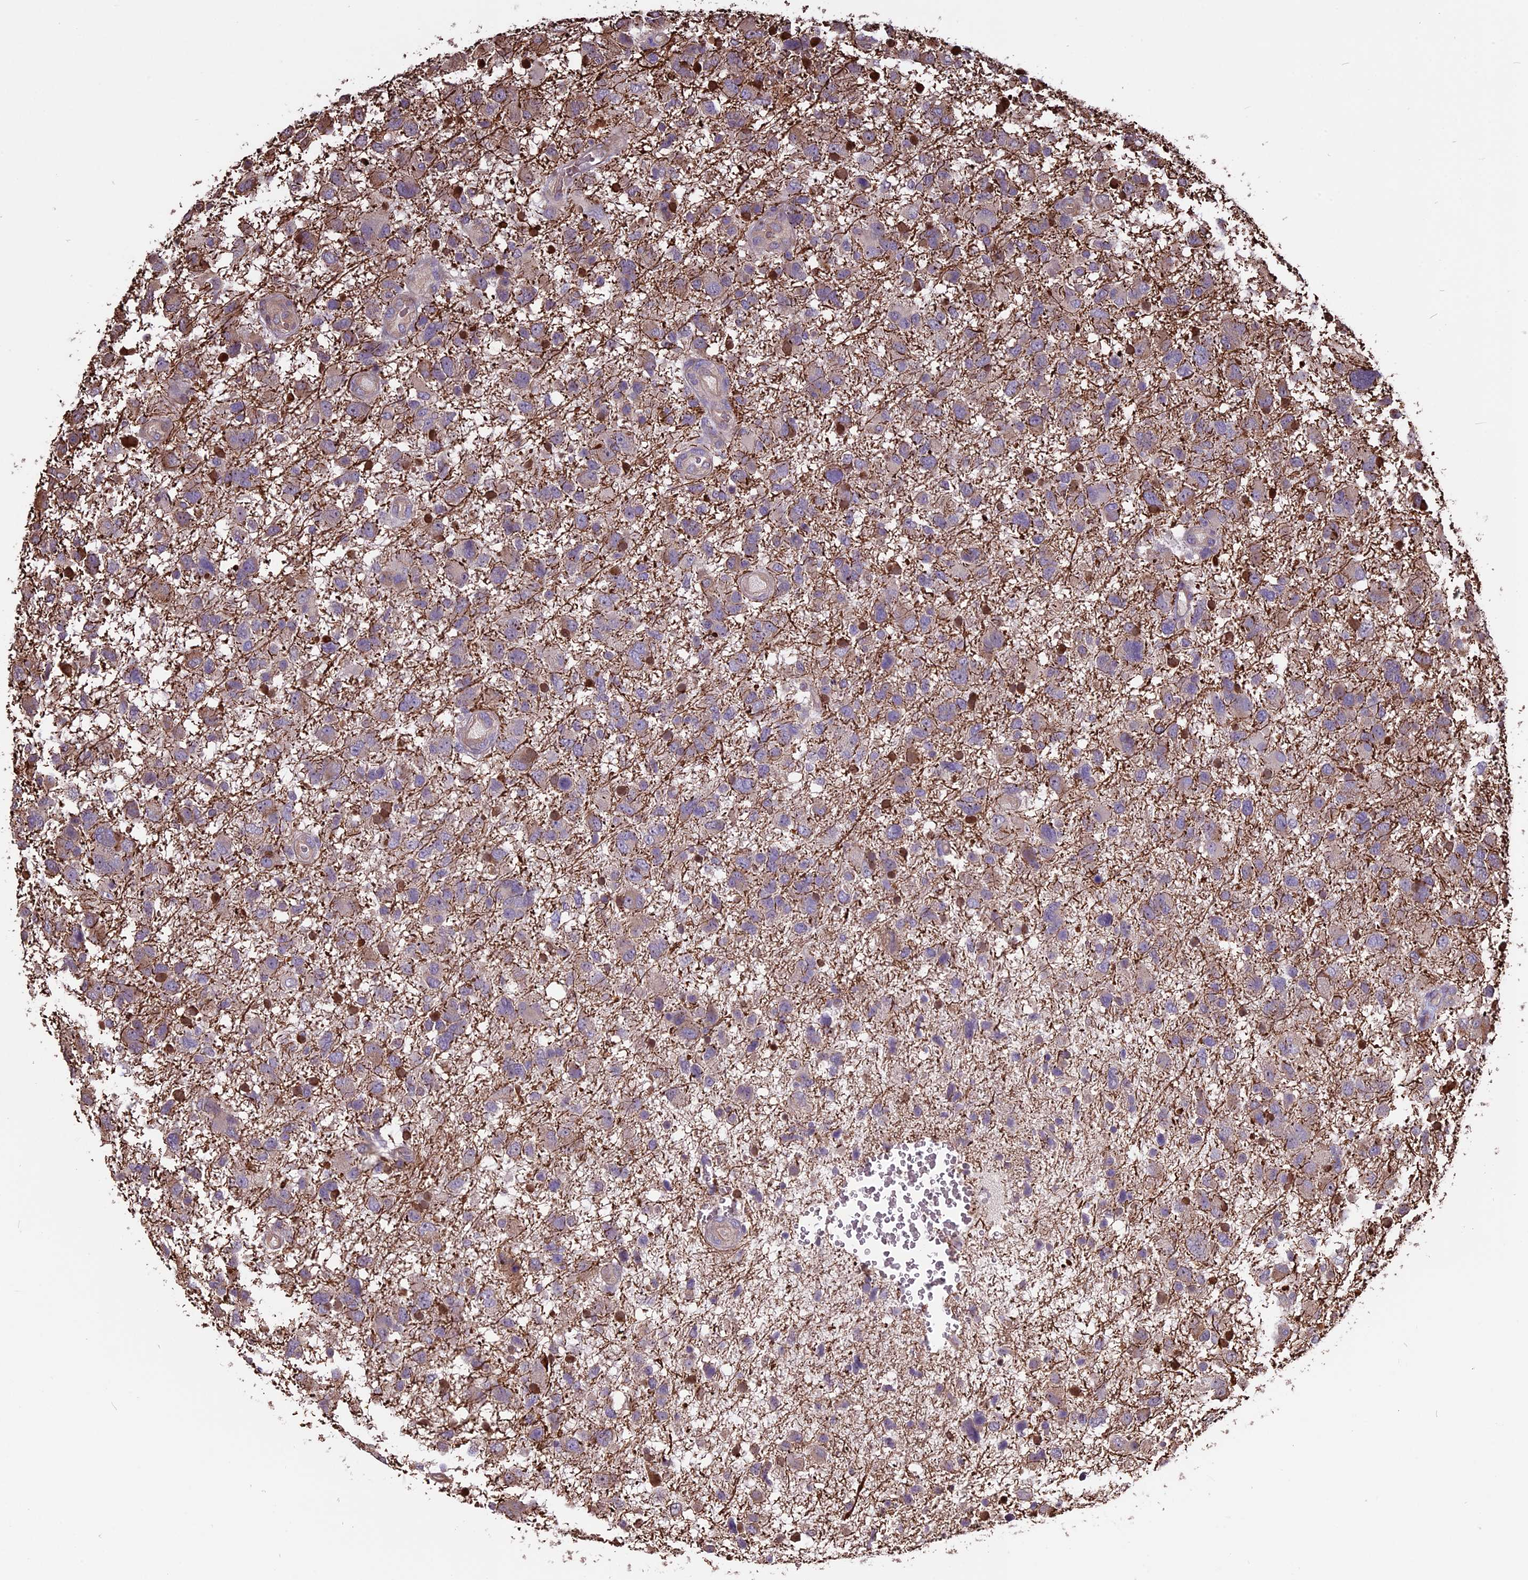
{"staining": {"intensity": "negative", "quantity": "none", "location": "none"}, "tissue": "glioma", "cell_type": "Tumor cells", "image_type": "cancer", "snomed": [{"axis": "morphology", "description": "Glioma, malignant, High grade"}, {"axis": "topography", "description": "Brain"}], "caption": "A high-resolution micrograph shows immunohistochemistry (IHC) staining of glioma, which displays no significant staining in tumor cells.", "gene": "VWA3A", "patient": {"sex": "male", "age": 61}}